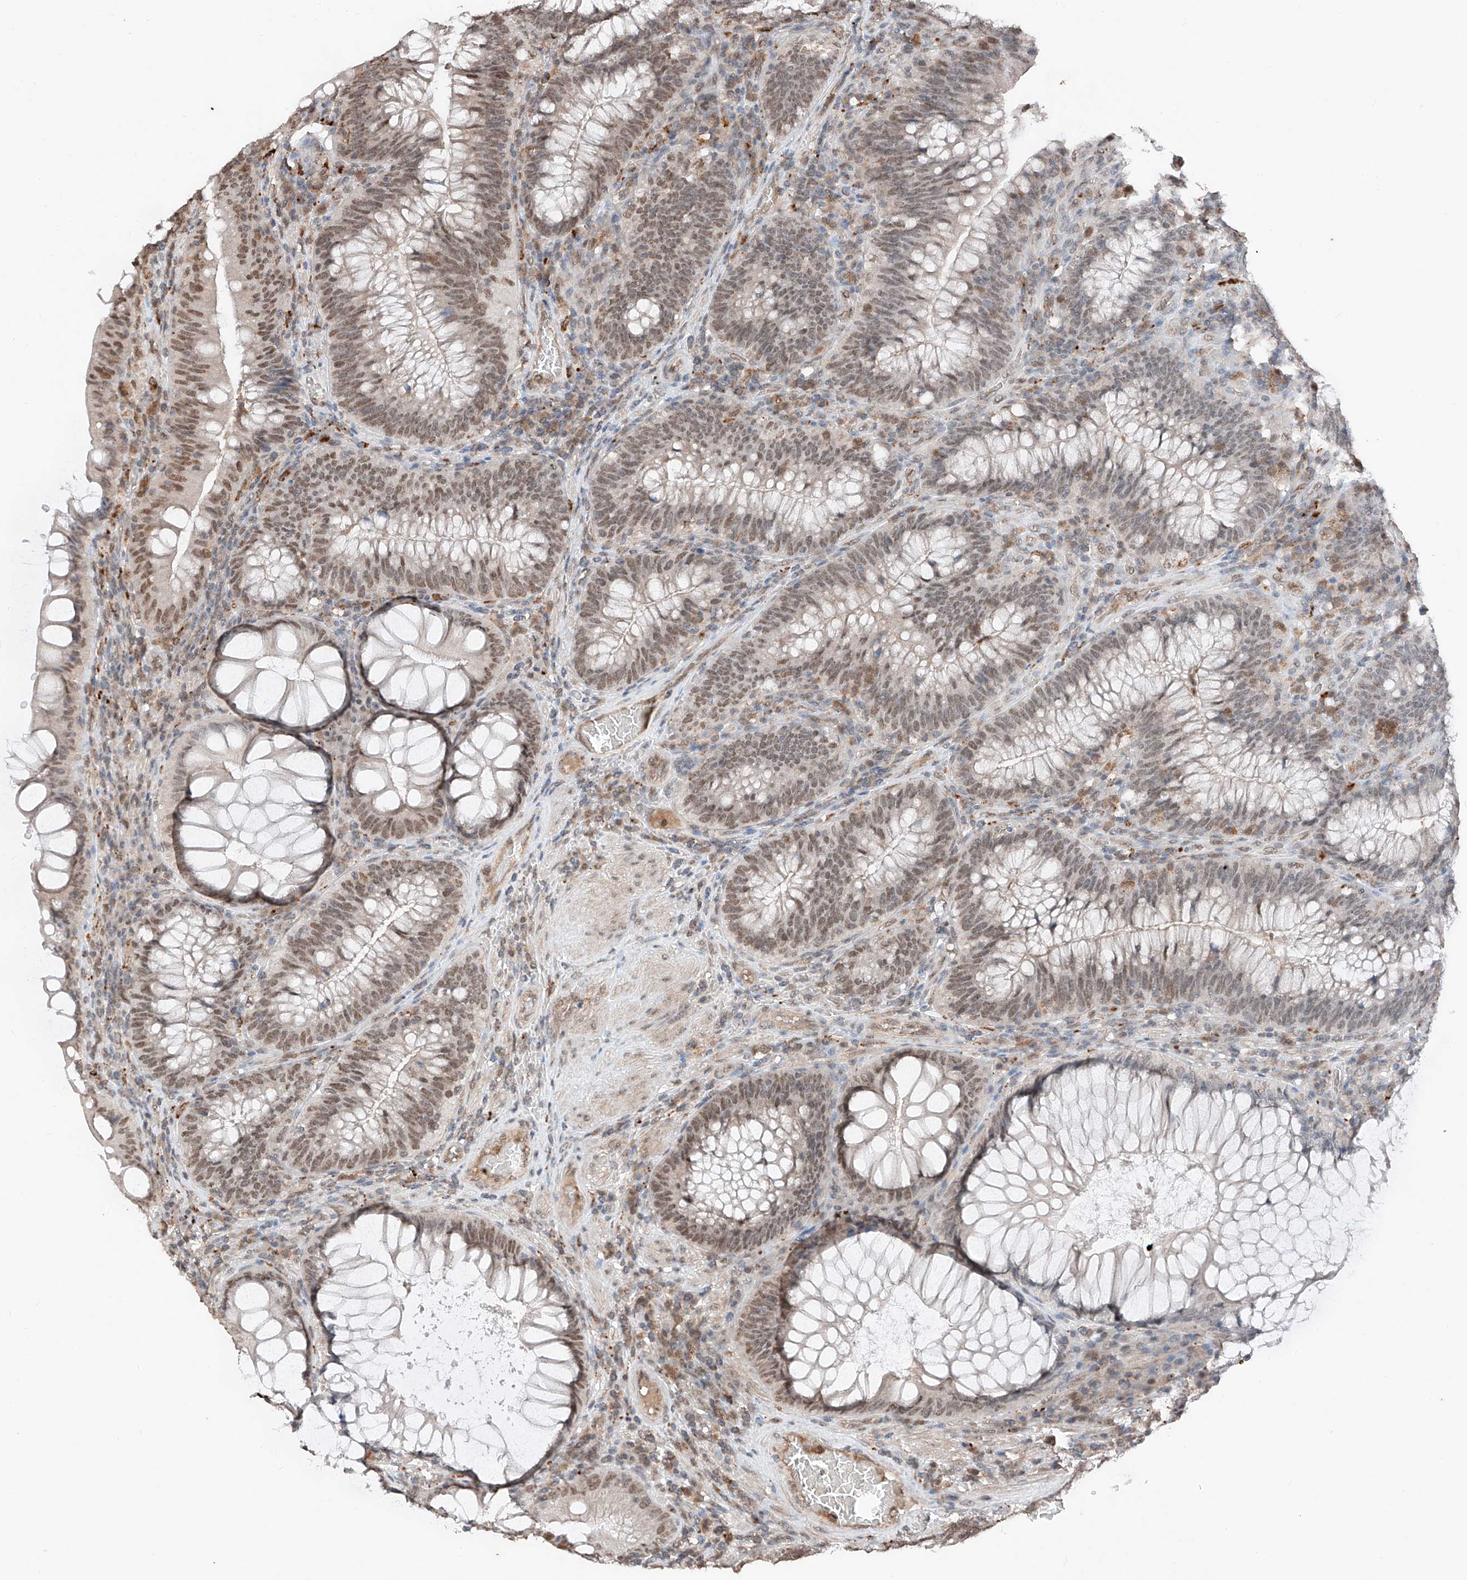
{"staining": {"intensity": "weak", "quantity": ">75%", "location": "nuclear"}, "tissue": "colorectal cancer", "cell_type": "Tumor cells", "image_type": "cancer", "snomed": [{"axis": "morphology", "description": "Normal tissue, NOS"}, {"axis": "topography", "description": "Colon"}], "caption": "IHC of human colorectal cancer displays low levels of weak nuclear staining in approximately >75% of tumor cells.", "gene": "TBX4", "patient": {"sex": "female", "age": 82}}